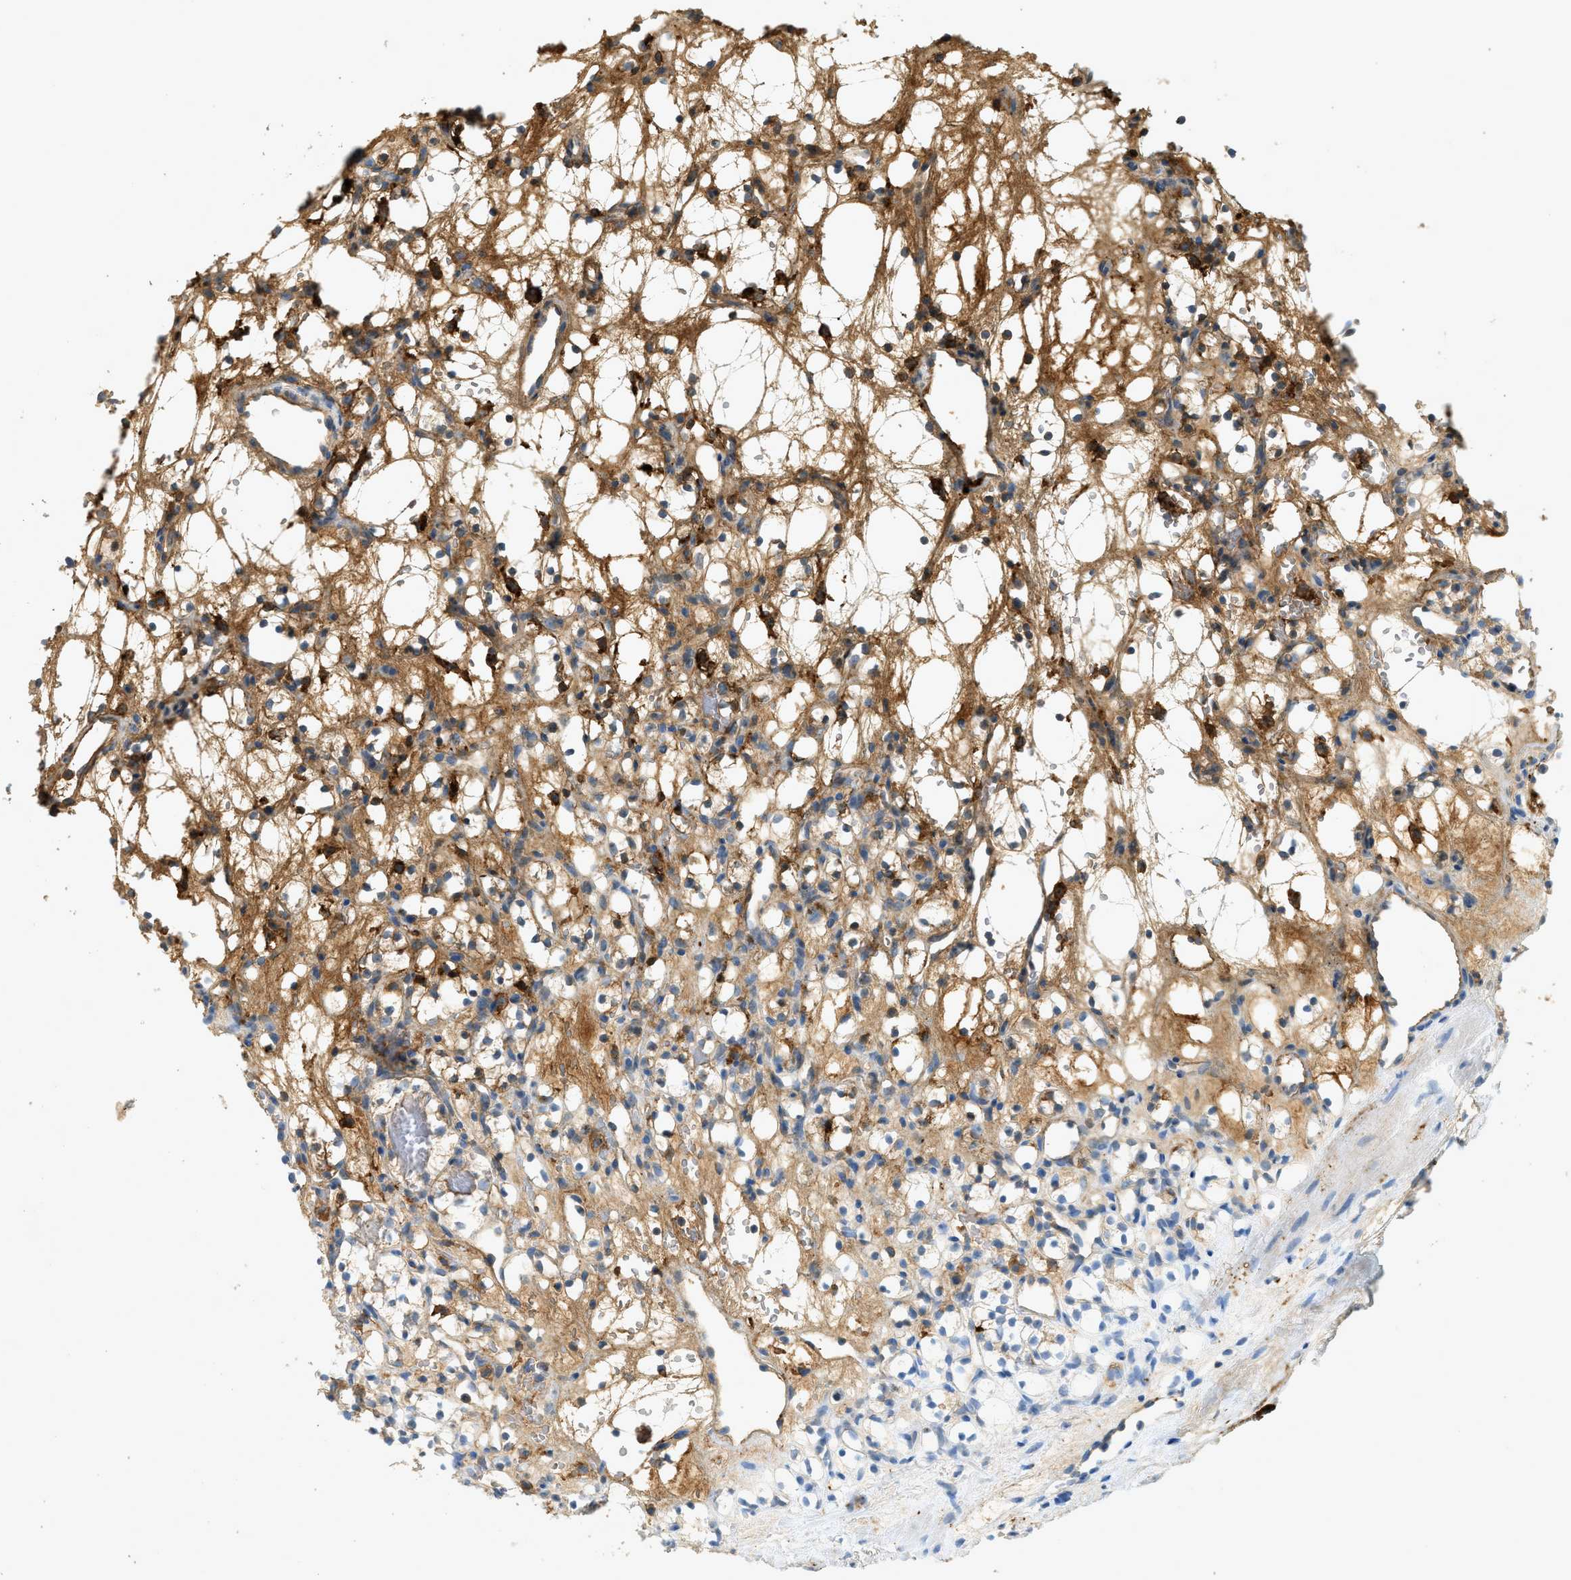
{"staining": {"intensity": "moderate", "quantity": "25%-75%", "location": "cytoplasmic/membranous"}, "tissue": "renal cancer", "cell_type": "Tumor cells", "image_type": "cancer", "snomed": [{"axis": "morphology", "description": "Adenocarcinoma, NOS"}, {"axis": "topography", "description": "Kidney"}], "caption": "The image displays immunohistochemical staining of renal cancer. There is moderate cytoplasmic/membranous staining is present in approximately 25%-75% of tumor cells.", "gene": "F2", "patient": {"sex": "female", "age": 60}}